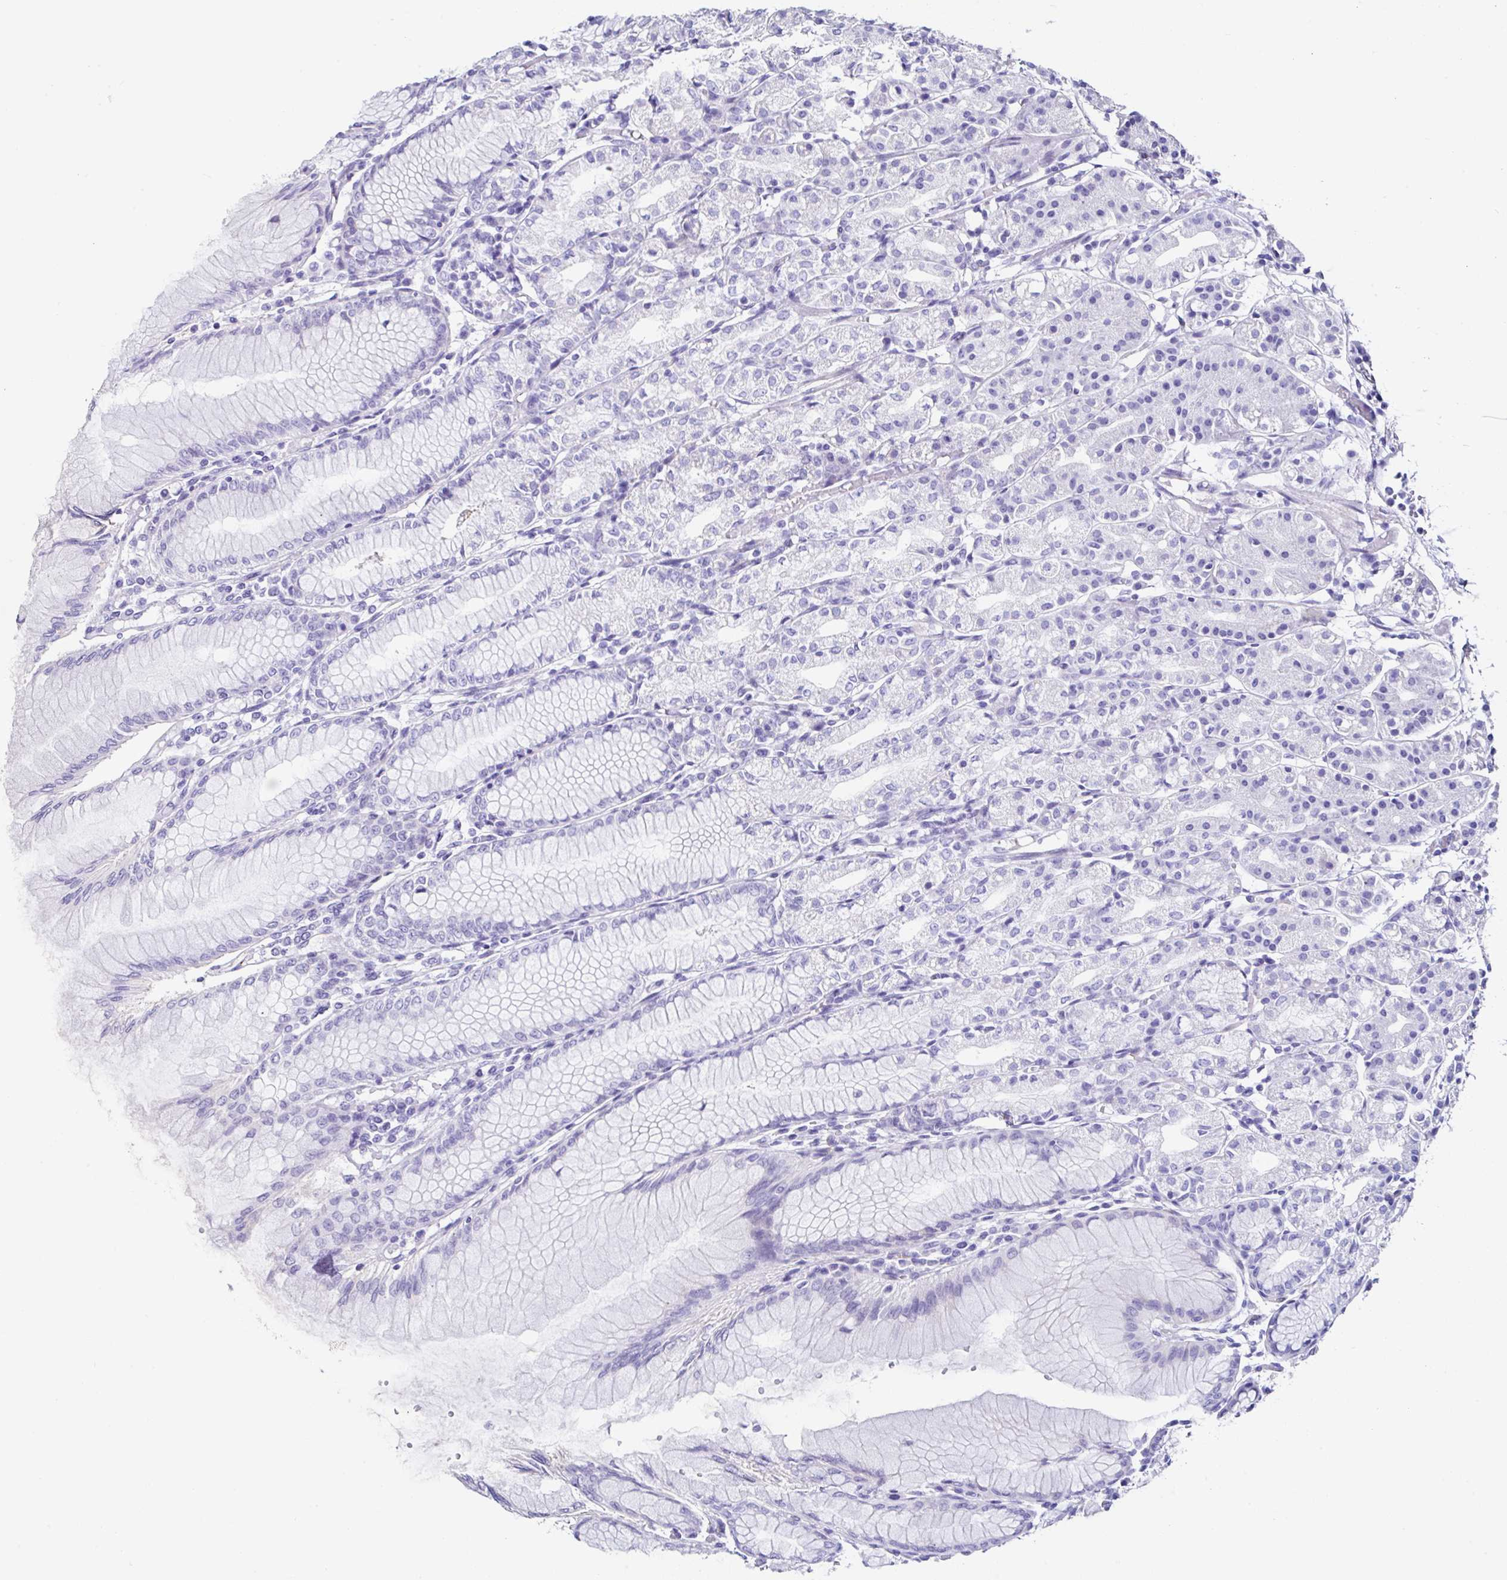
{"staining": {"intensity": "negative", "quantity": "none", "location": "none"}, "tissue": "stomach", "cell_type": "Glandular cells", "image_type": "normal", "snomed": [{"axis": "morphology", "description": "Normal tissue, NOS"}, {"axis": "topography", "description": "Stomach"}], "caption": "This is a micrograph of immunohistochemistry (IHC) staining of benign stomach, which shows no positivity in glandular cells.", "gene": "UGT3A1", "patient": {"sex": "female", "age": 57}}